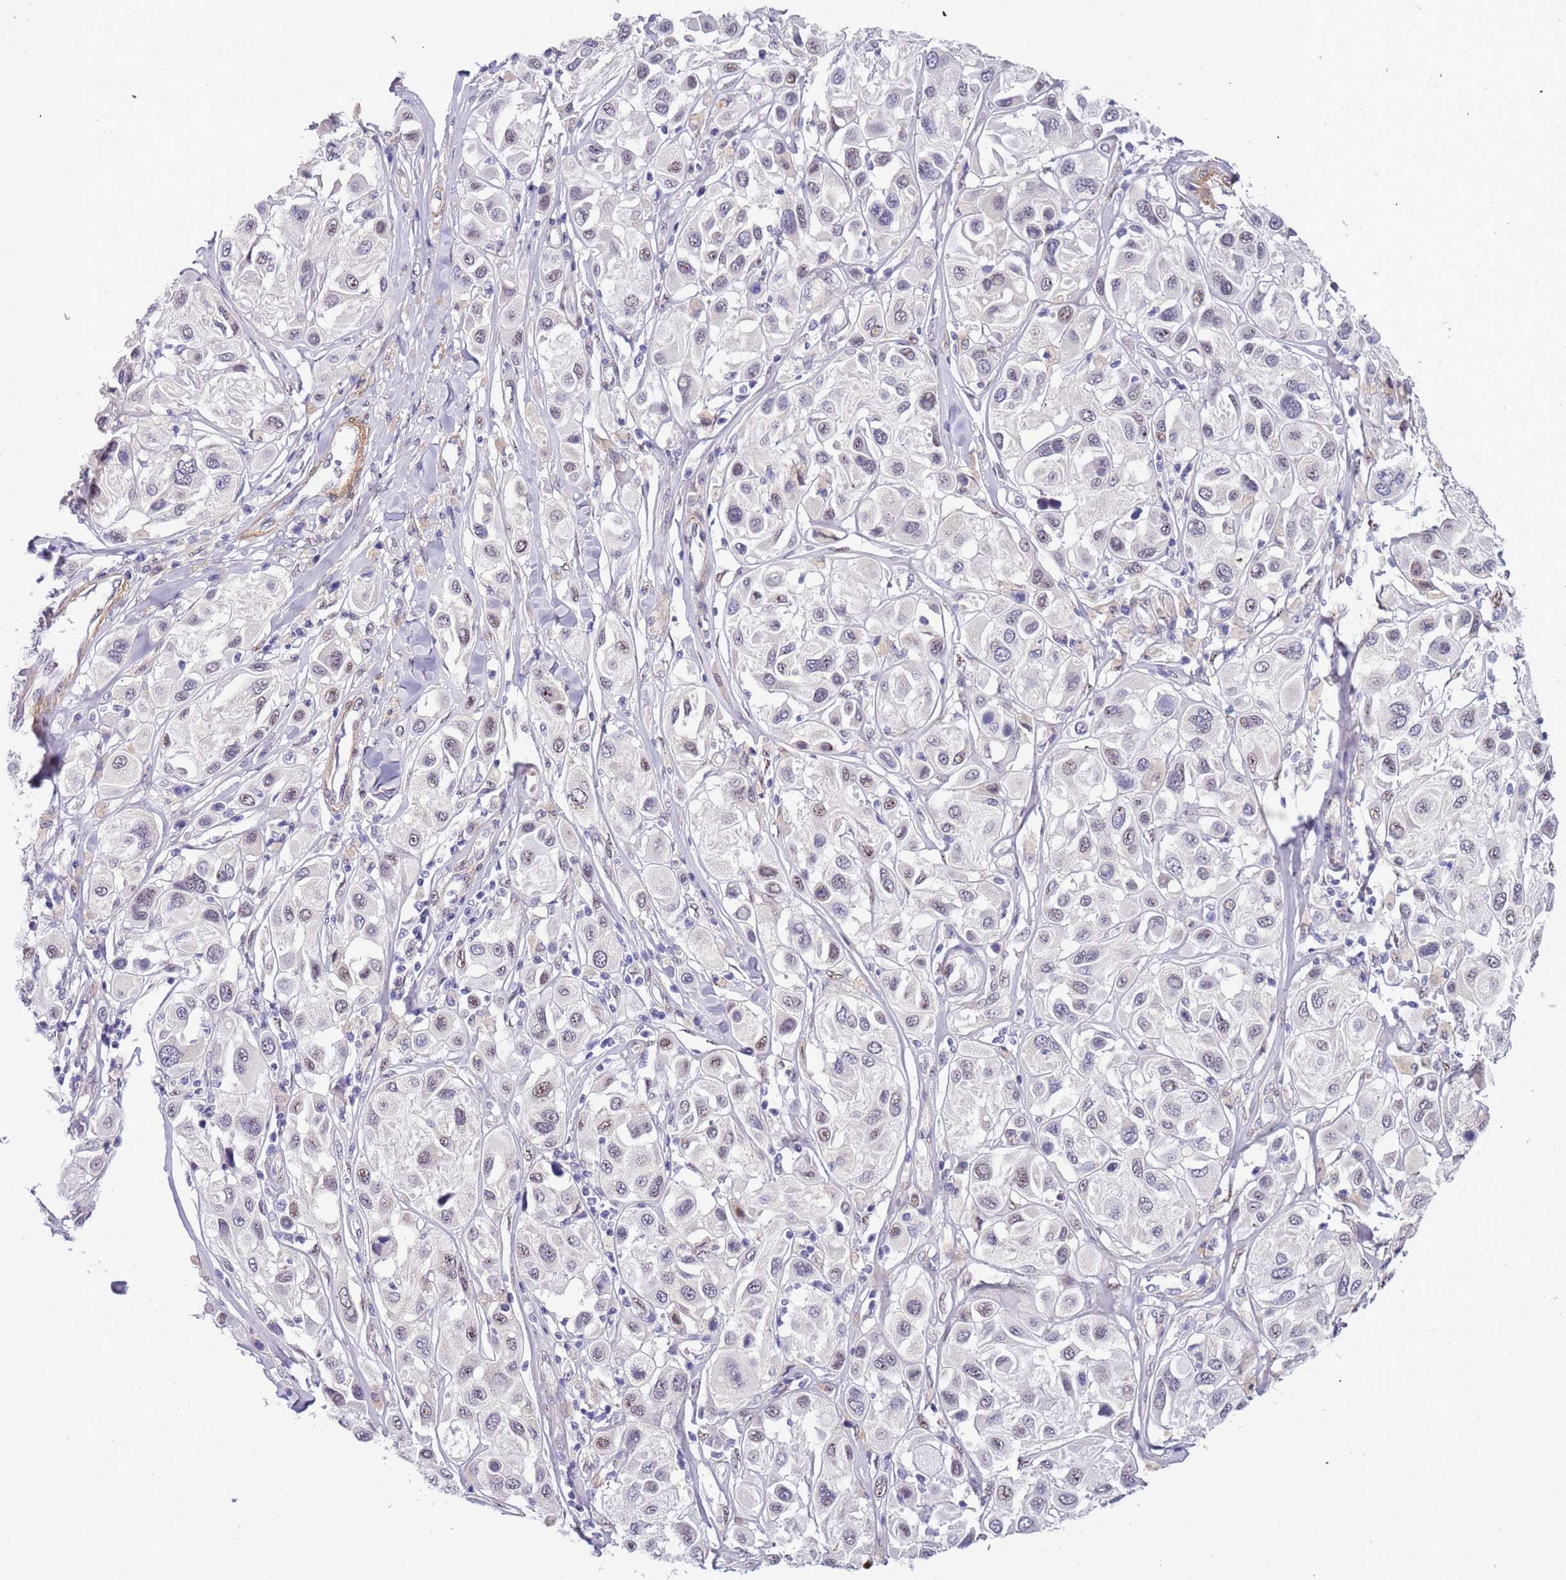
{"staining": {"intensity": "negative", "quantity": "none", "location": "none"}, "tissue": "melanoma", "cell_type": "Tumor cells", "image_type": "cancer", "snomed": [{"axis": "morphology", "description": "Malignant melanoma, Metastatic site"}, {"axis": "topography", "description": "Skin"}], "caption": "DAB (3,3'-diaminobenzidine) immunohistochemical staining of human malignant melanoma (metastatic site) demonstrates no significant staining in tumor cells.", "gene": "PLEKHH1", "patient": {"sex": "male", "age": 41}}